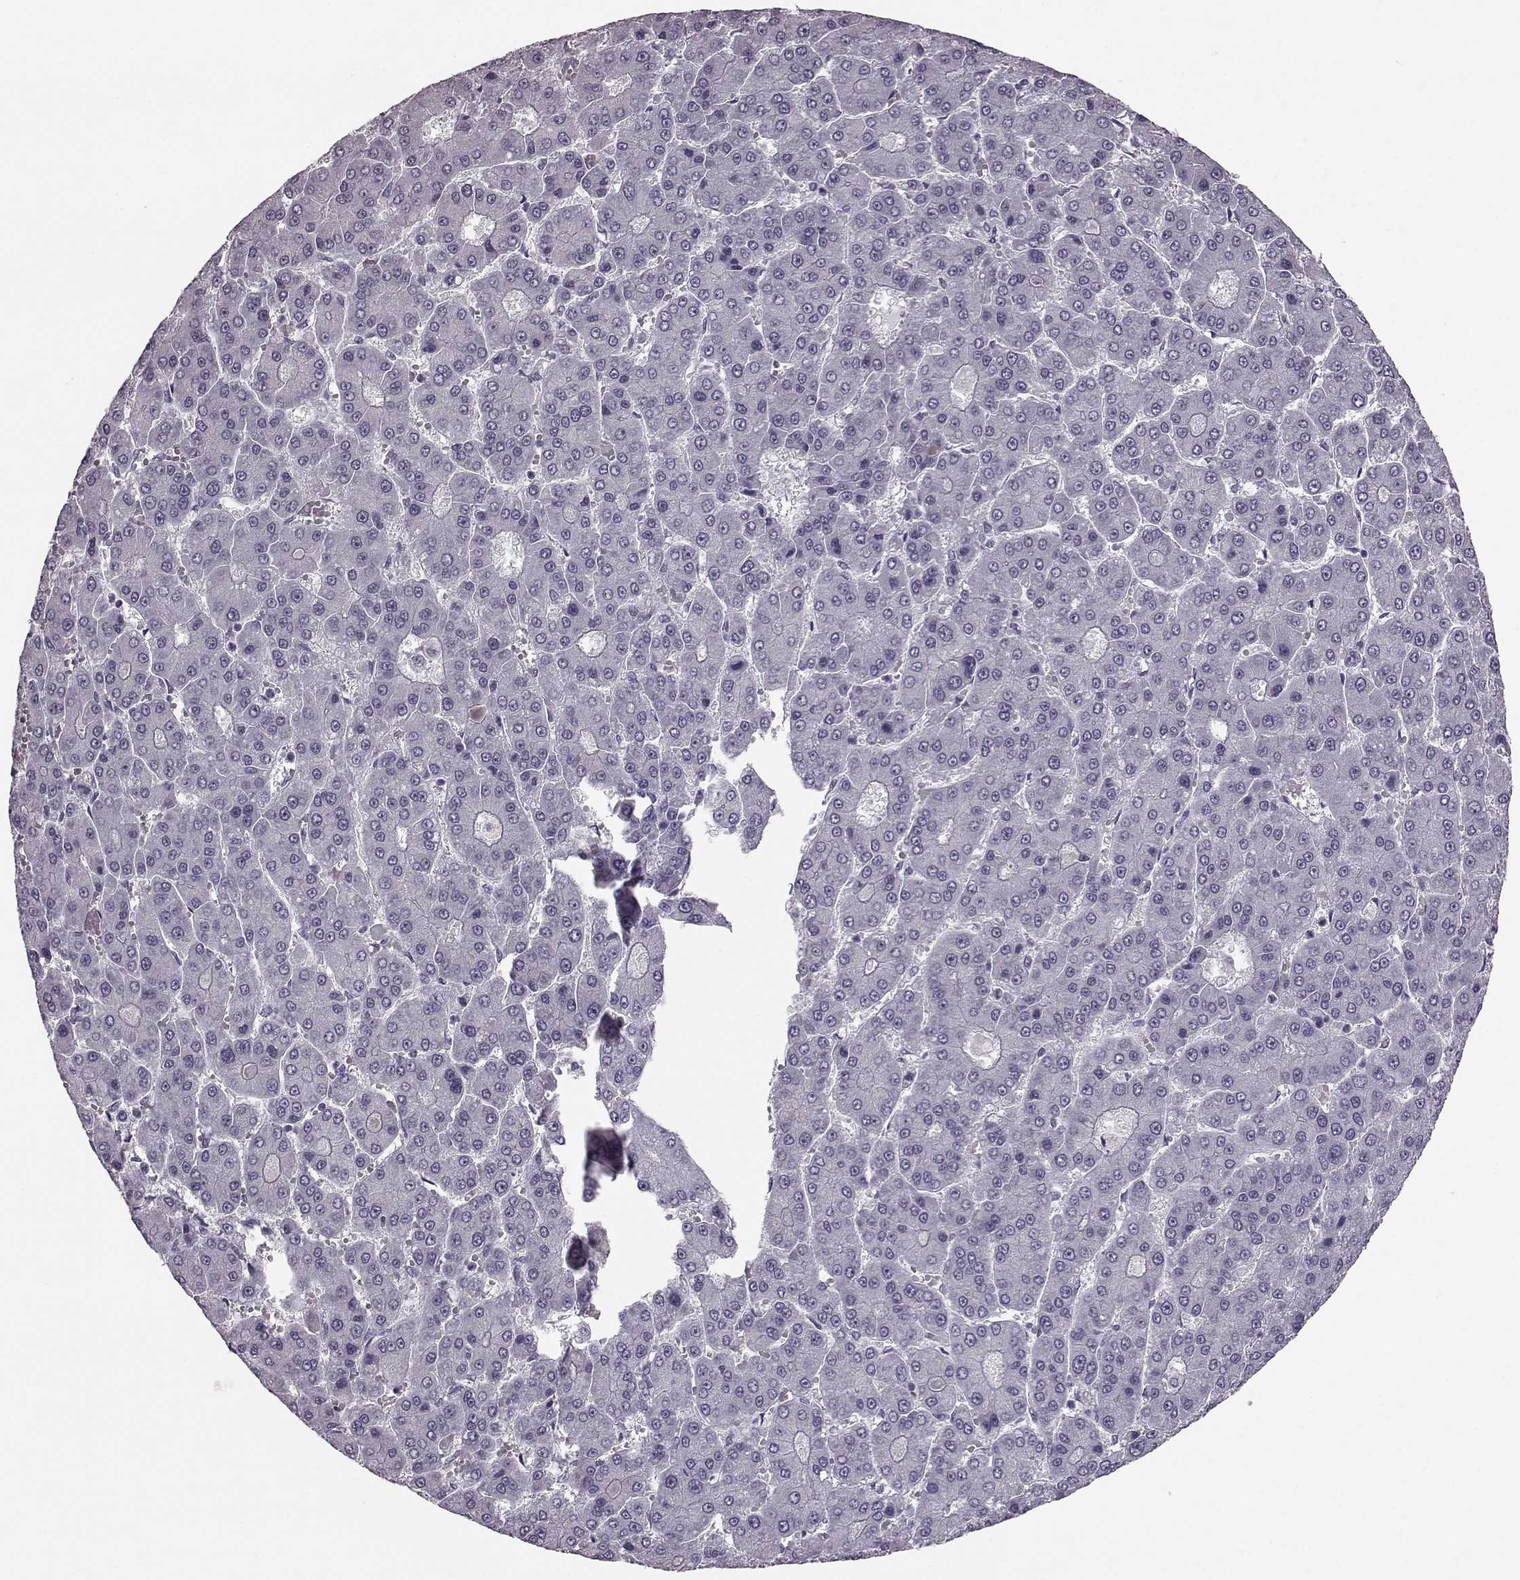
{"staining": {"intensity": "negative", "quantity": "none", "location": "none"}, "tissue": "liver cancer", "cell_type": "Tumor cells", "image_type": "cancer", "snomed": [{"axis": "morphology", "description": "Carcinoma, Hepatocellular, NOS"}, {"axis": "topography", "description": "Liver"}], "caption": "A photomicrograph of human liver cancer (hepatocellular carcinoma) is negative for staining in tumor cells.", "gene": "JSRP1", "patient": {"sex": "male", "age": 70}}